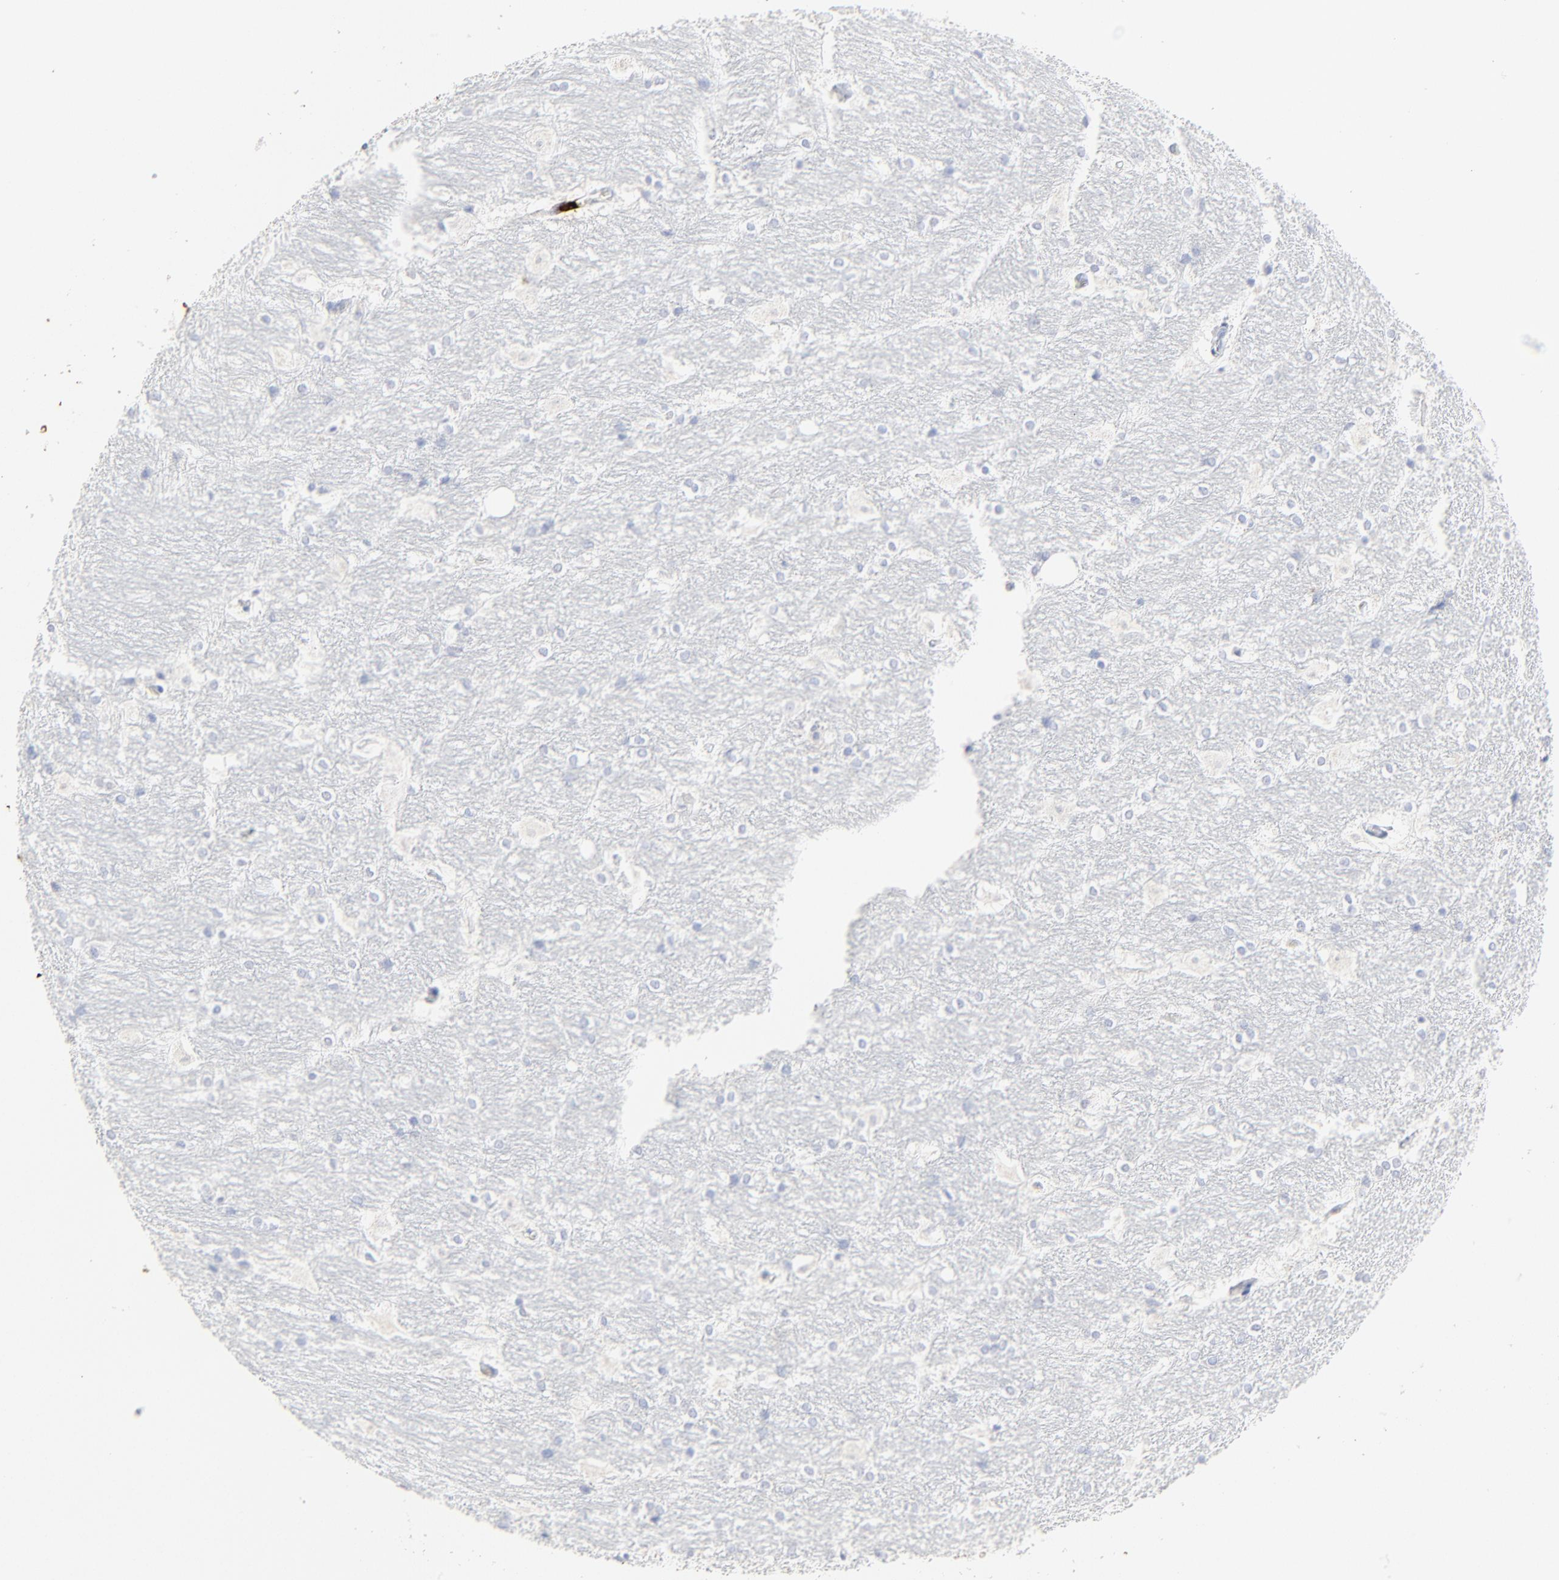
{"staining": {"intensity": "negative", "quantity": "none", "location": "none"}, "tissue": "hippocampus", "cell_type": "Glial cells", "image_type": "normal", "snomed": [{"axis": "morphology", "description": "Normal tissue, NOS"}, {"axis": "topography", "description": "Hippocampus"}], "caption": "Immunohistochemical staining of benign hippocampus reveals no significant expression in glial cells. The staining is performed using DAB brown chromogen with nuclei counter-stained in using hematoxylin.", "gene": "LCN2", "patient": {"sex": "female", "age": 19}}